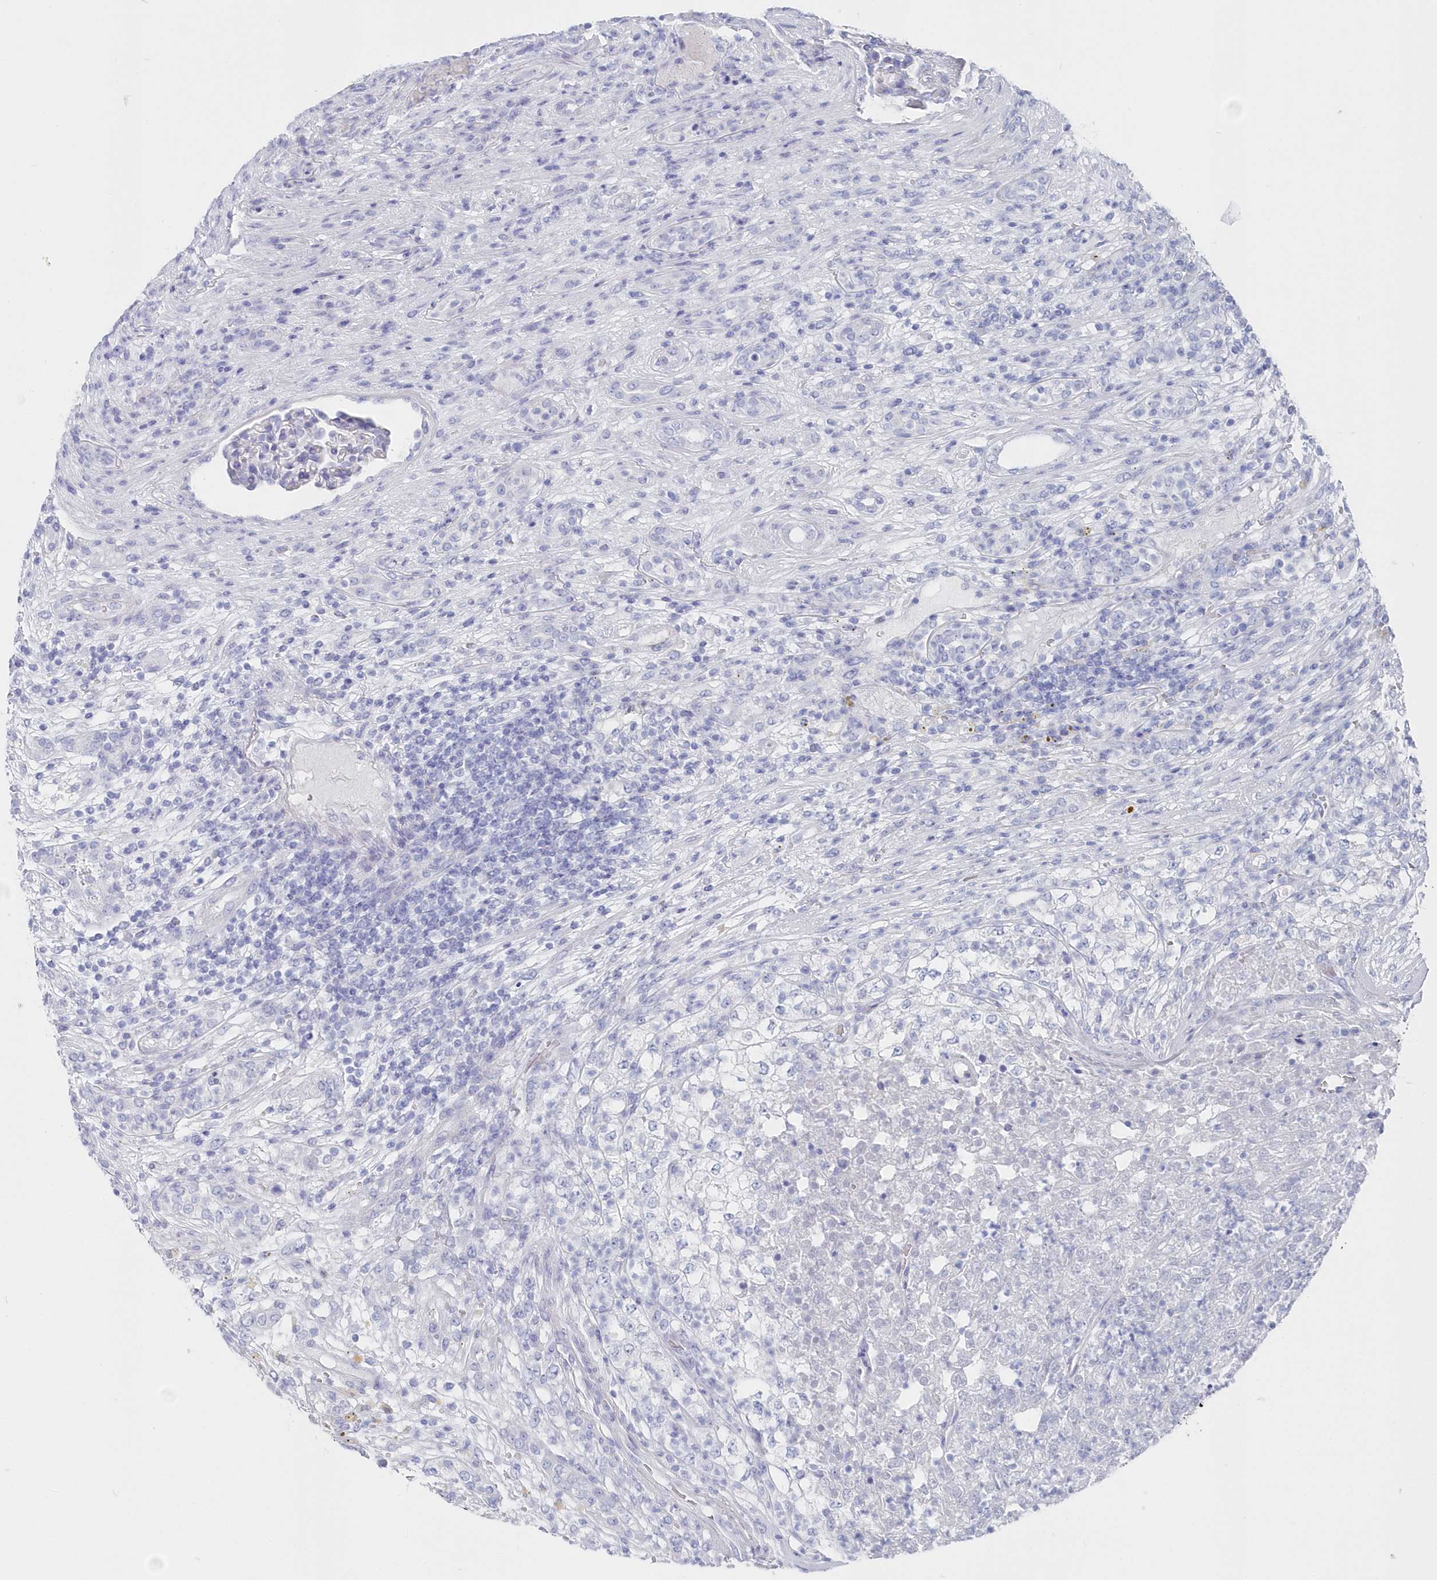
{"staining": {"intensity": "negative", "quantity": "none", "location": "none"}, "tissue": "renal cancer", "cell_type": "Tumor cells", "image_type": "cancer", "snomed": [{"axis": "morphology", "description": "Adenocarcinoma, NOS"}, {"axis": "topography", "description": "Kidney"}], "caption": "The micrograph reveals no staining of tumor cells in renal cancer.", "gene": "CSNK1G2", "patient": {"sex": "female", "age": 54}}